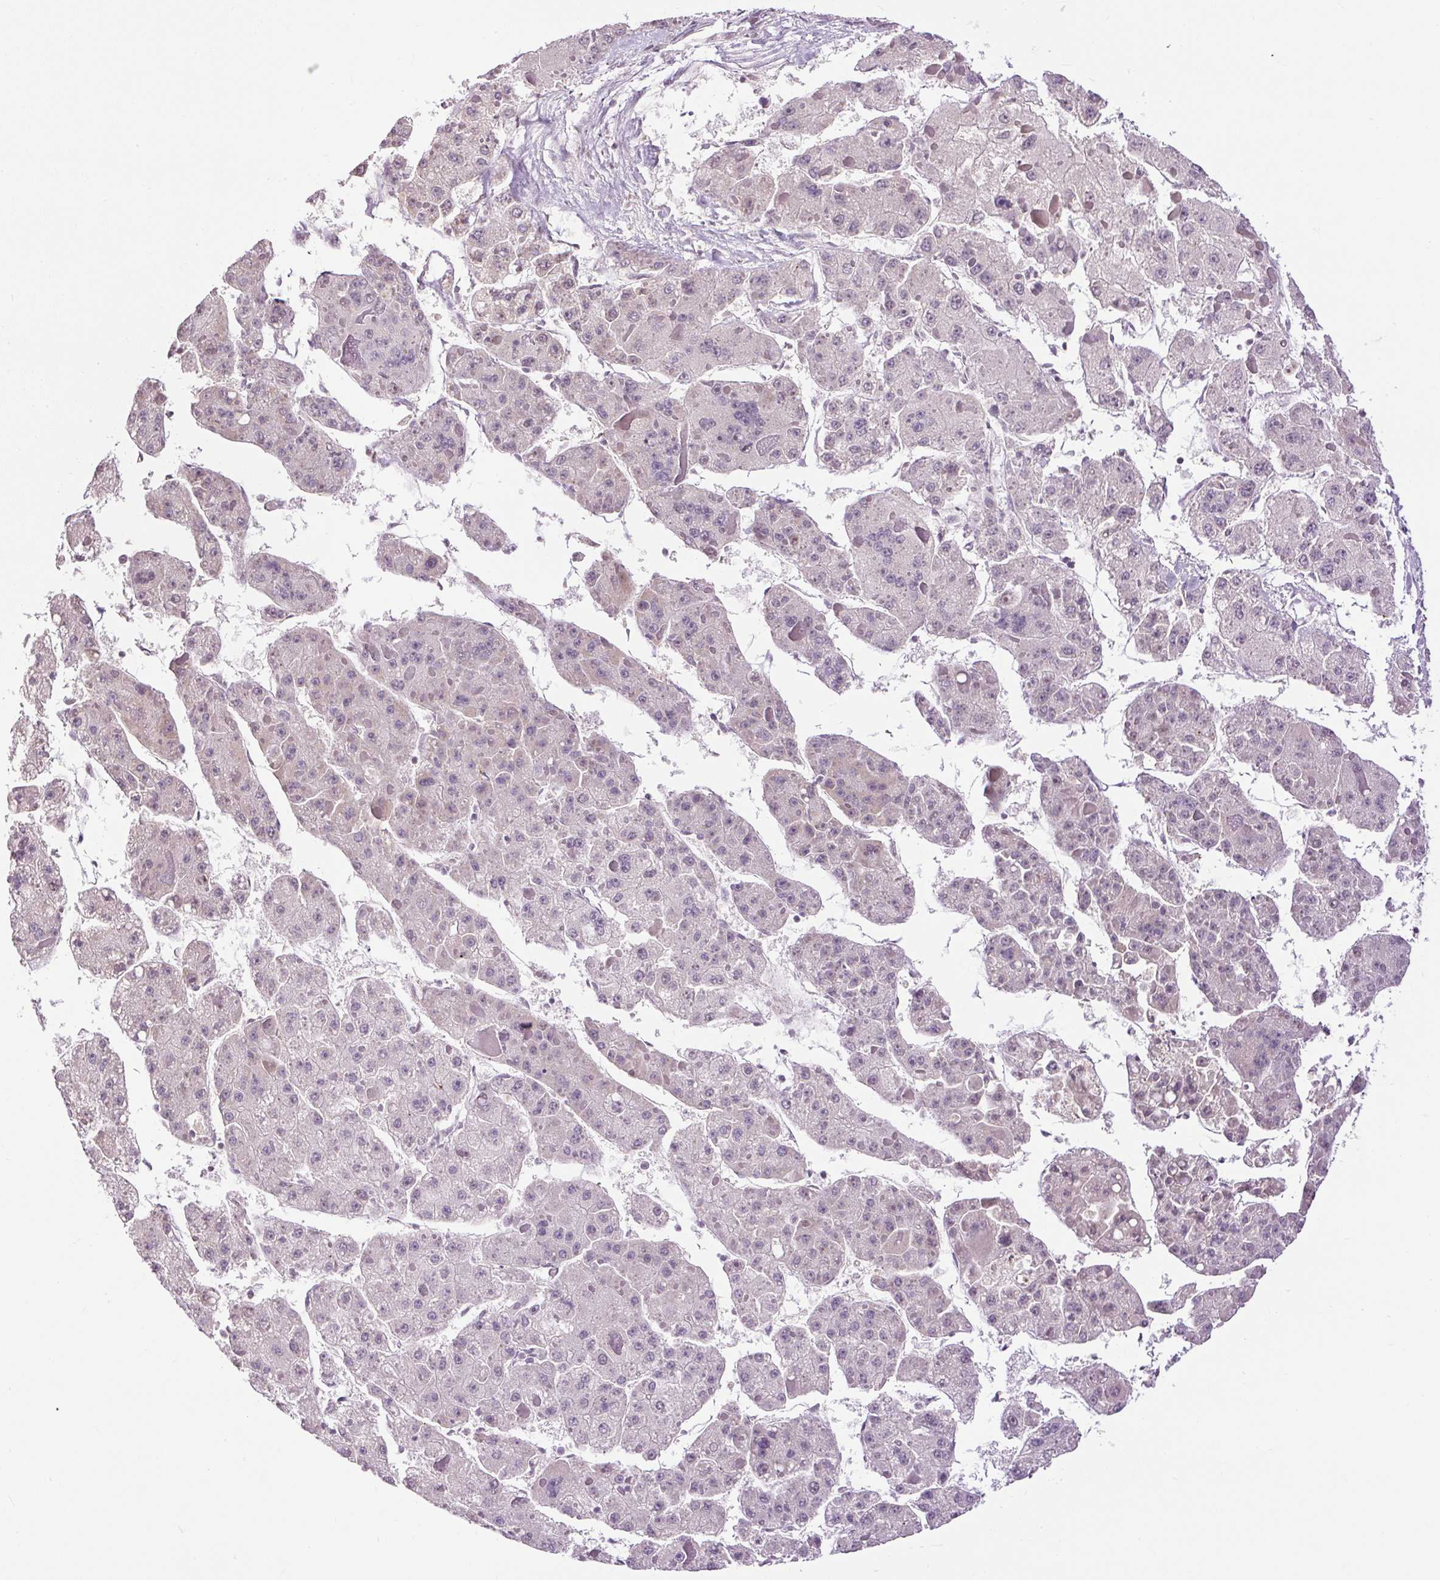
{"staining": {"intensity": "negative", "quantity": "none", "location": "none"}, "tissue": "liver cancer", "cell_type": "Tumor cells", "image_type": "cancer", "snomed": [{"axis": "morphology", "description": "Carcinoma, Hepatocellular, NOS"}, {"axis": "topography", "description": "Liver"}], "caption": "A micrograph of human liver cancer (hepatocellular carcinoma) is negative for staining in tumor cells.", "gene": "RACGAP1", "patient": {"sex": "female", "age": 73}}